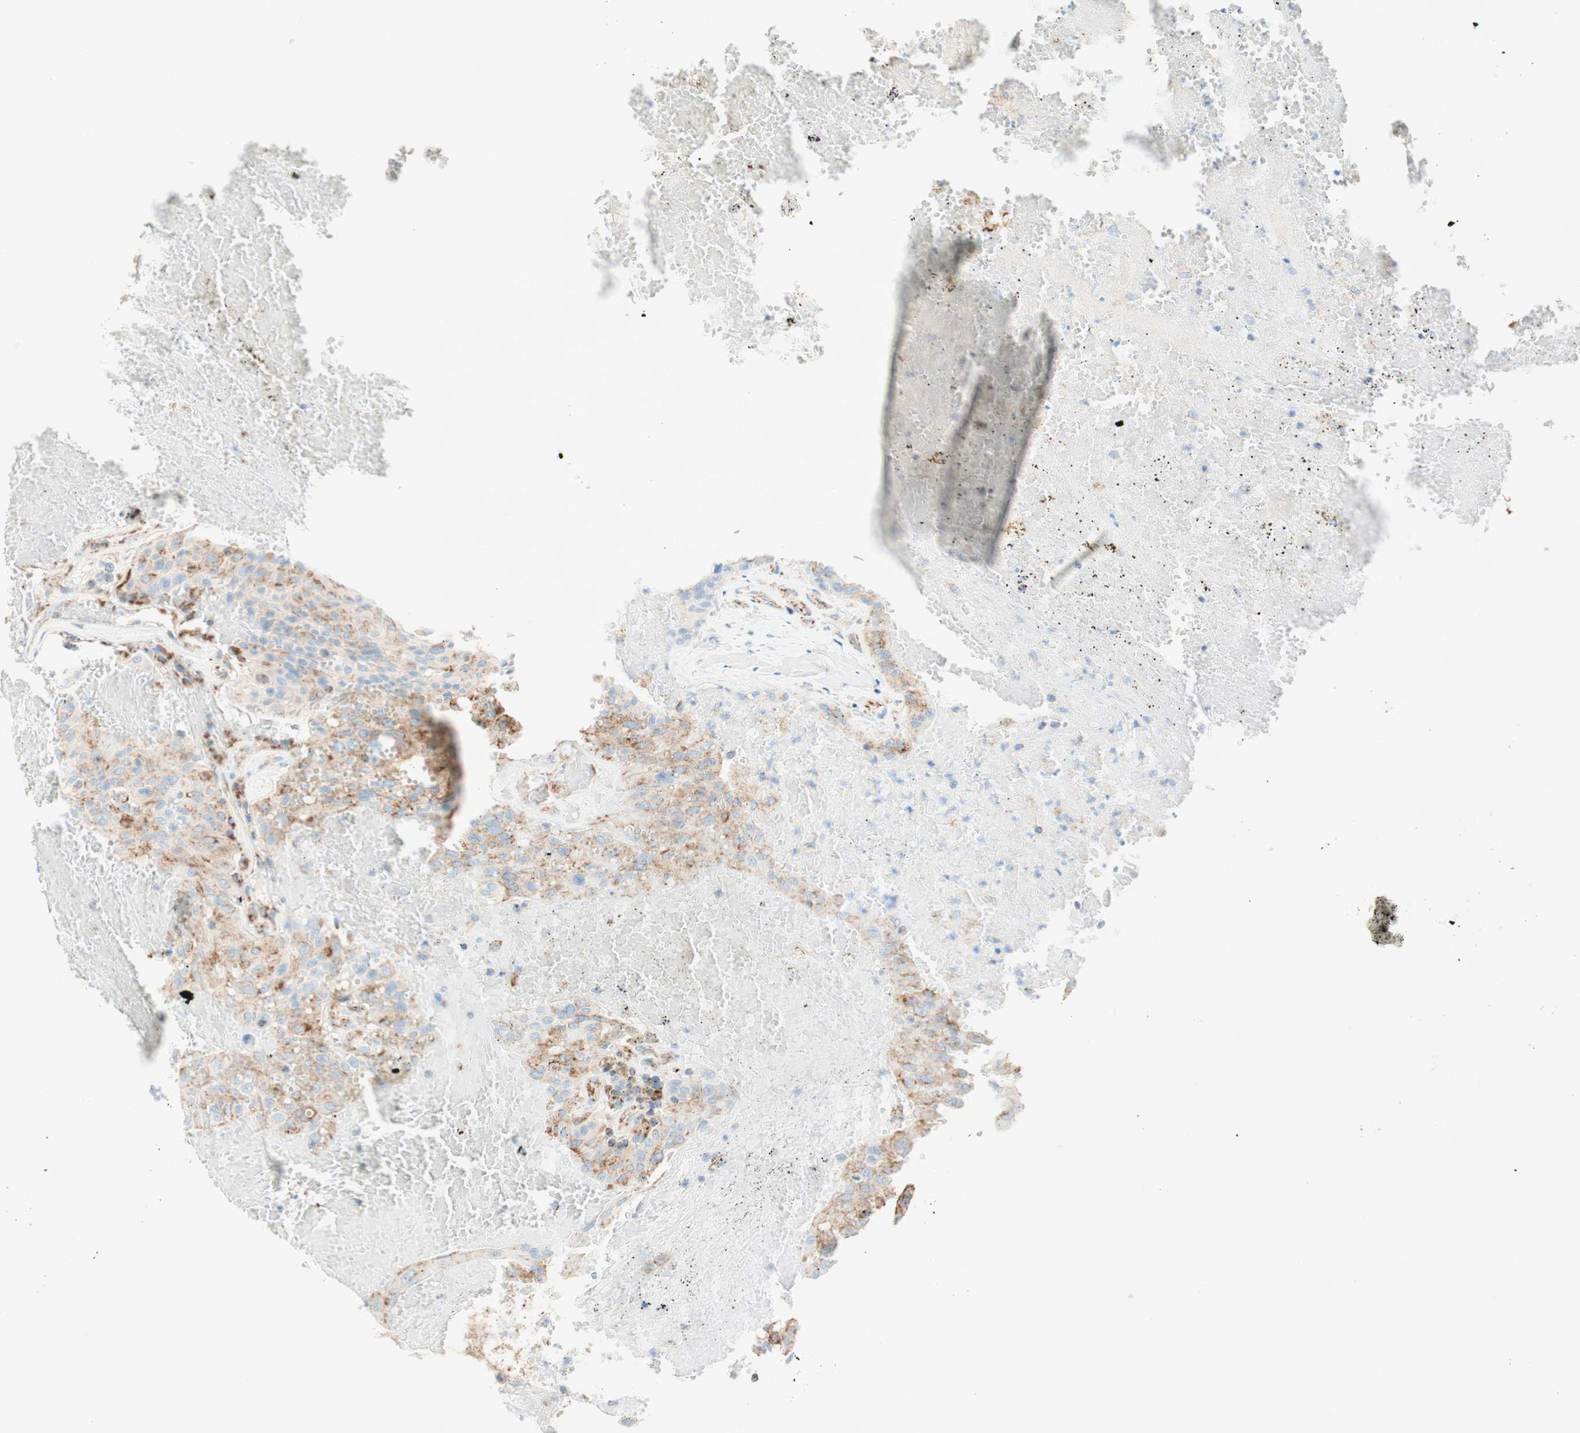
{"staining": {"intensity": "moderate", "quantity": ">75%", "location": "cytoplasmic/membranous"}, "tissue": "urothelial cancer", "cell_type": "Tumor cells", "image_type": "cancer", "snomed": [{"axis": "morphology", "description": "Urothelial carcinoma, High grade"}, {"axis": "topography", "description": "Urinary bladder"}], "caption": "Immunohistochemistry photomicrograph of neoplastic tissue: human high-grade urothelial carcinoma stained using immunohistochemistry (IHC) shows medium levels of moderate protein expression localized specifically in the cytoplasmic/membranous of tumor cells, appearing as a cytoplasmic/membranous brown color.", "gene": "TOMM20", "patient": {"sex": "male", "age": 66}}